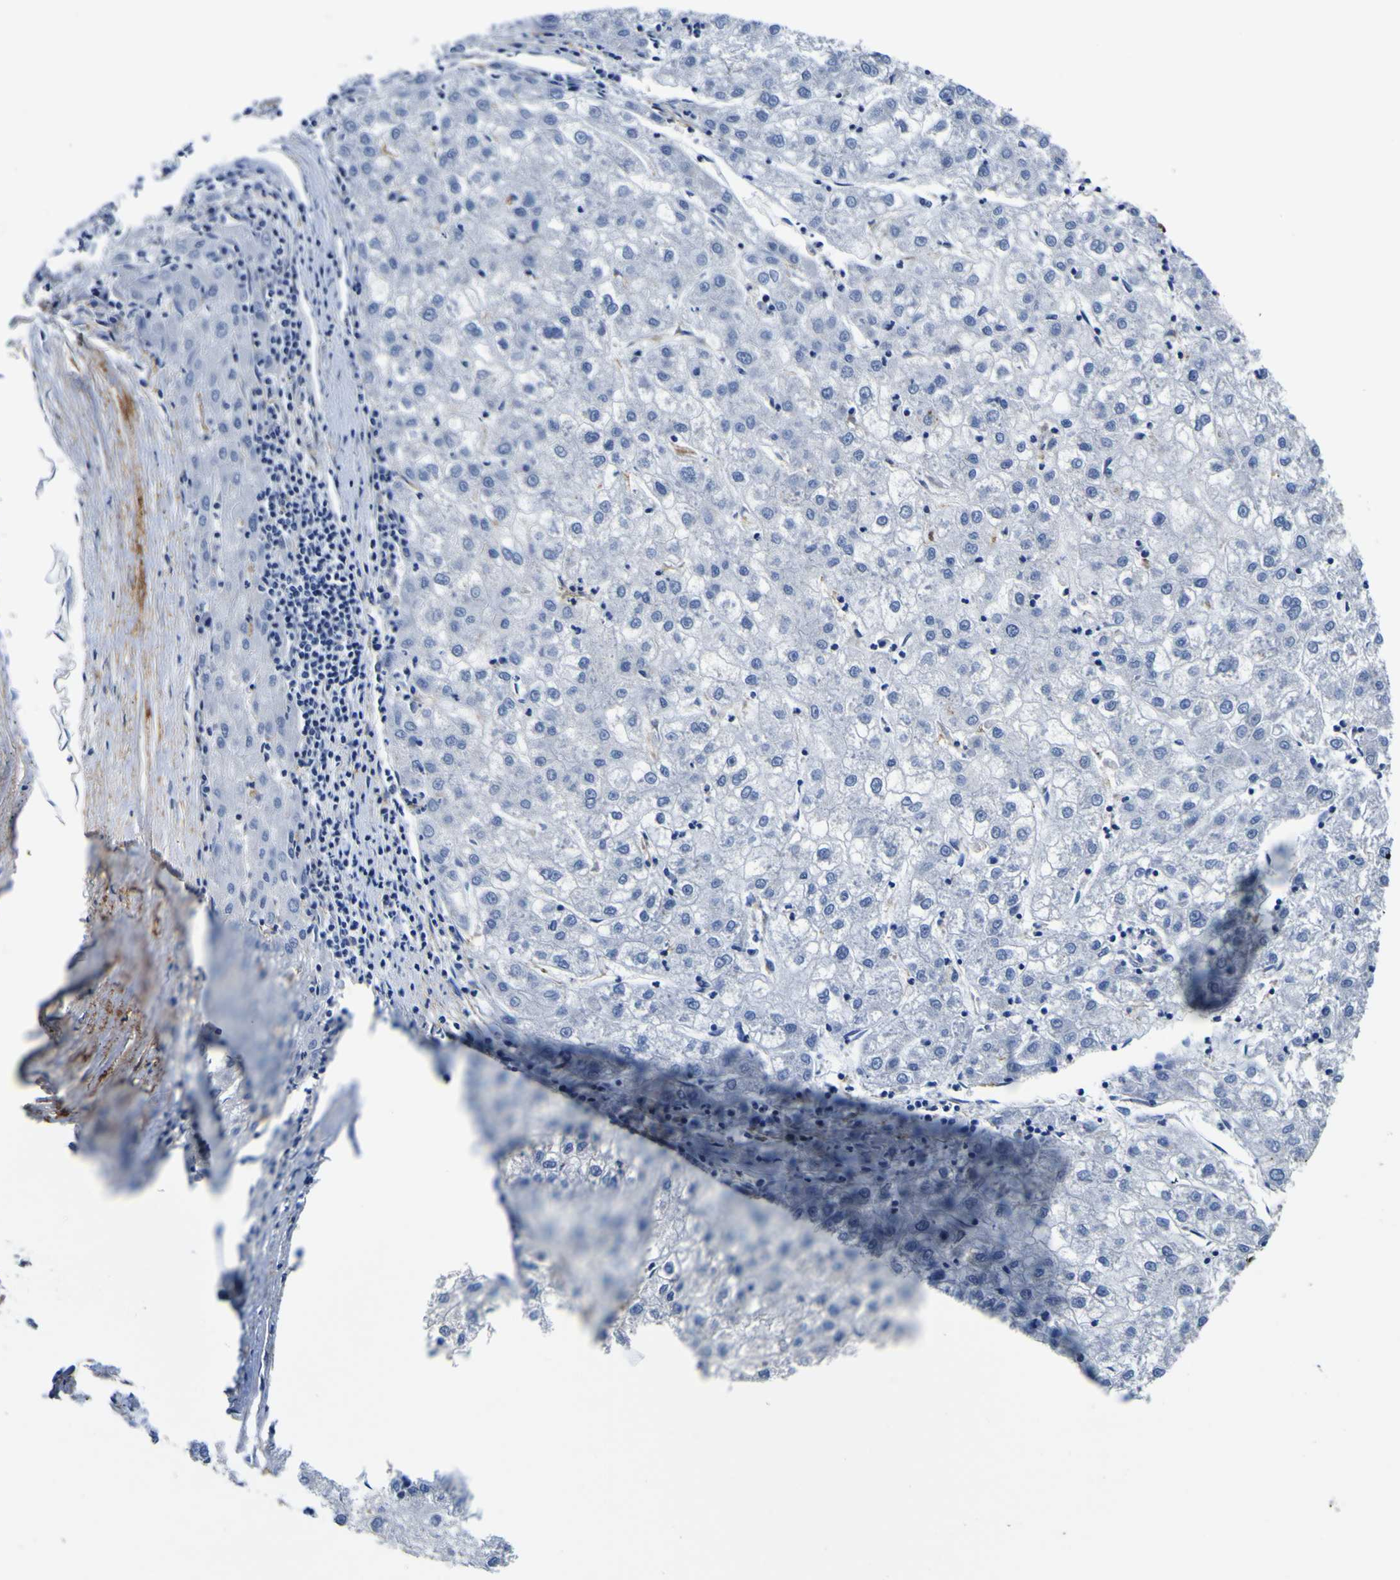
{"staining": {"intensity": "negative", "quantity": "none", "location": "none"}, "tissue": "liver cancer", "cell_type": "Tumor cells", "image_type": "cancer", "snomed": [{"axis": "morphology", "description": "Carcinoma, Hepatocellular, NOS"}, {"axis": "topography", "description": "Liver"}], "caption": "This image is of liver hepatocellular carcinoma stained with immunohistochemistry to label a protein in brown with the nuclei are counter-stained blue. There is no staining in tumor cells. The staining is performed using DAB (3,3'-diaminobenzidine) brown chromogen with nuclei counter-stained in using hematoxylin.", "gene": "PXDN", "patient": {"sex": "male", "age": 72}}